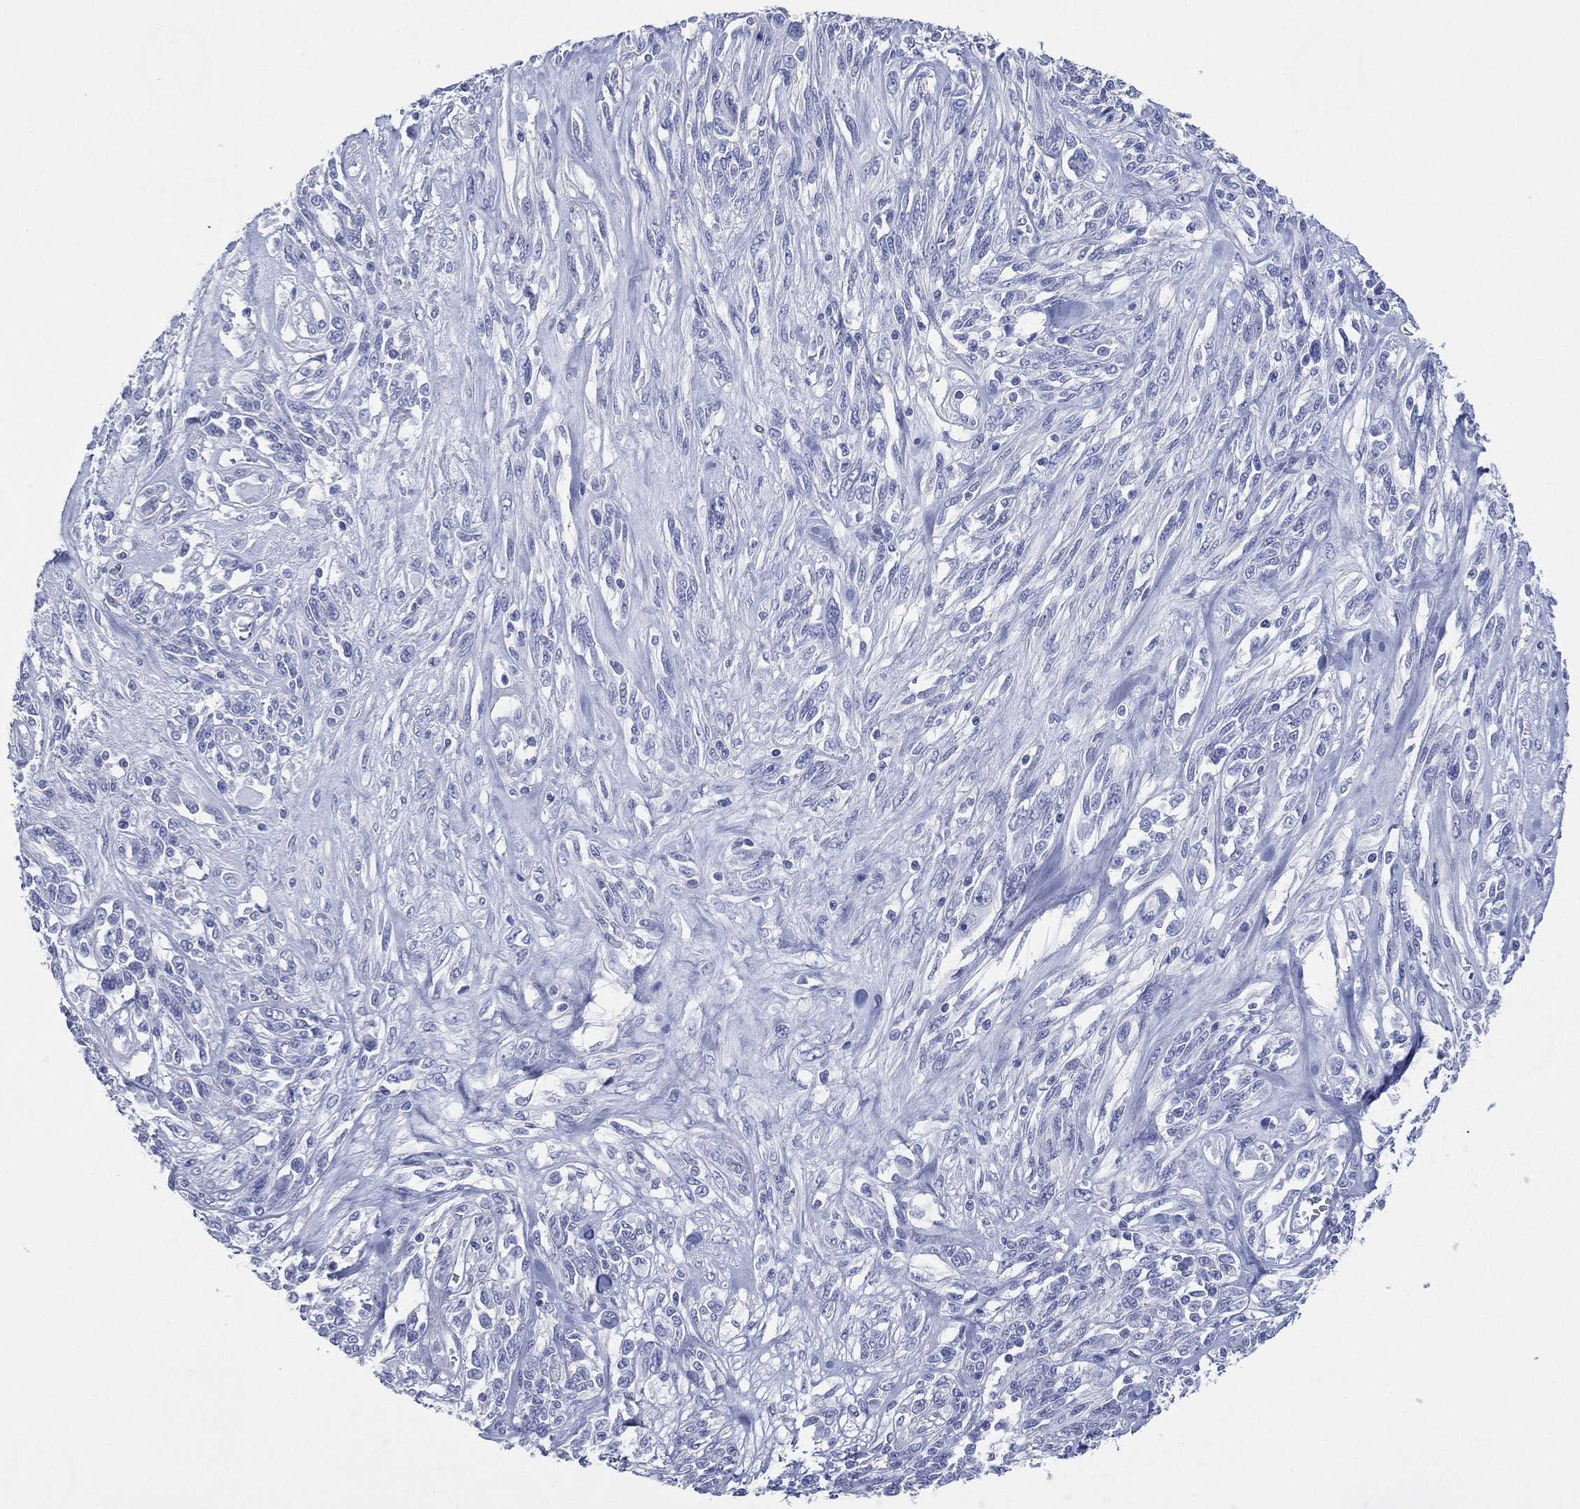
{"staining": {"intensity": "negative", "quantity": "none", "location": "none"}, "tissue": "melanoma", "cell_type": "Tumor cells", "image_type": "cancer", "snomed": [{"axis": "morphology", "description": "Malignant melanoma, NOS"}, {"axis": "topography", "description": "Skin"}], "caption": "Immunohistochemistry (IHC) of human melanoma demonstrates no expression in tumor cells.", "gene": "TMEM247", "patient": {"sex": "female", "age": 91}}